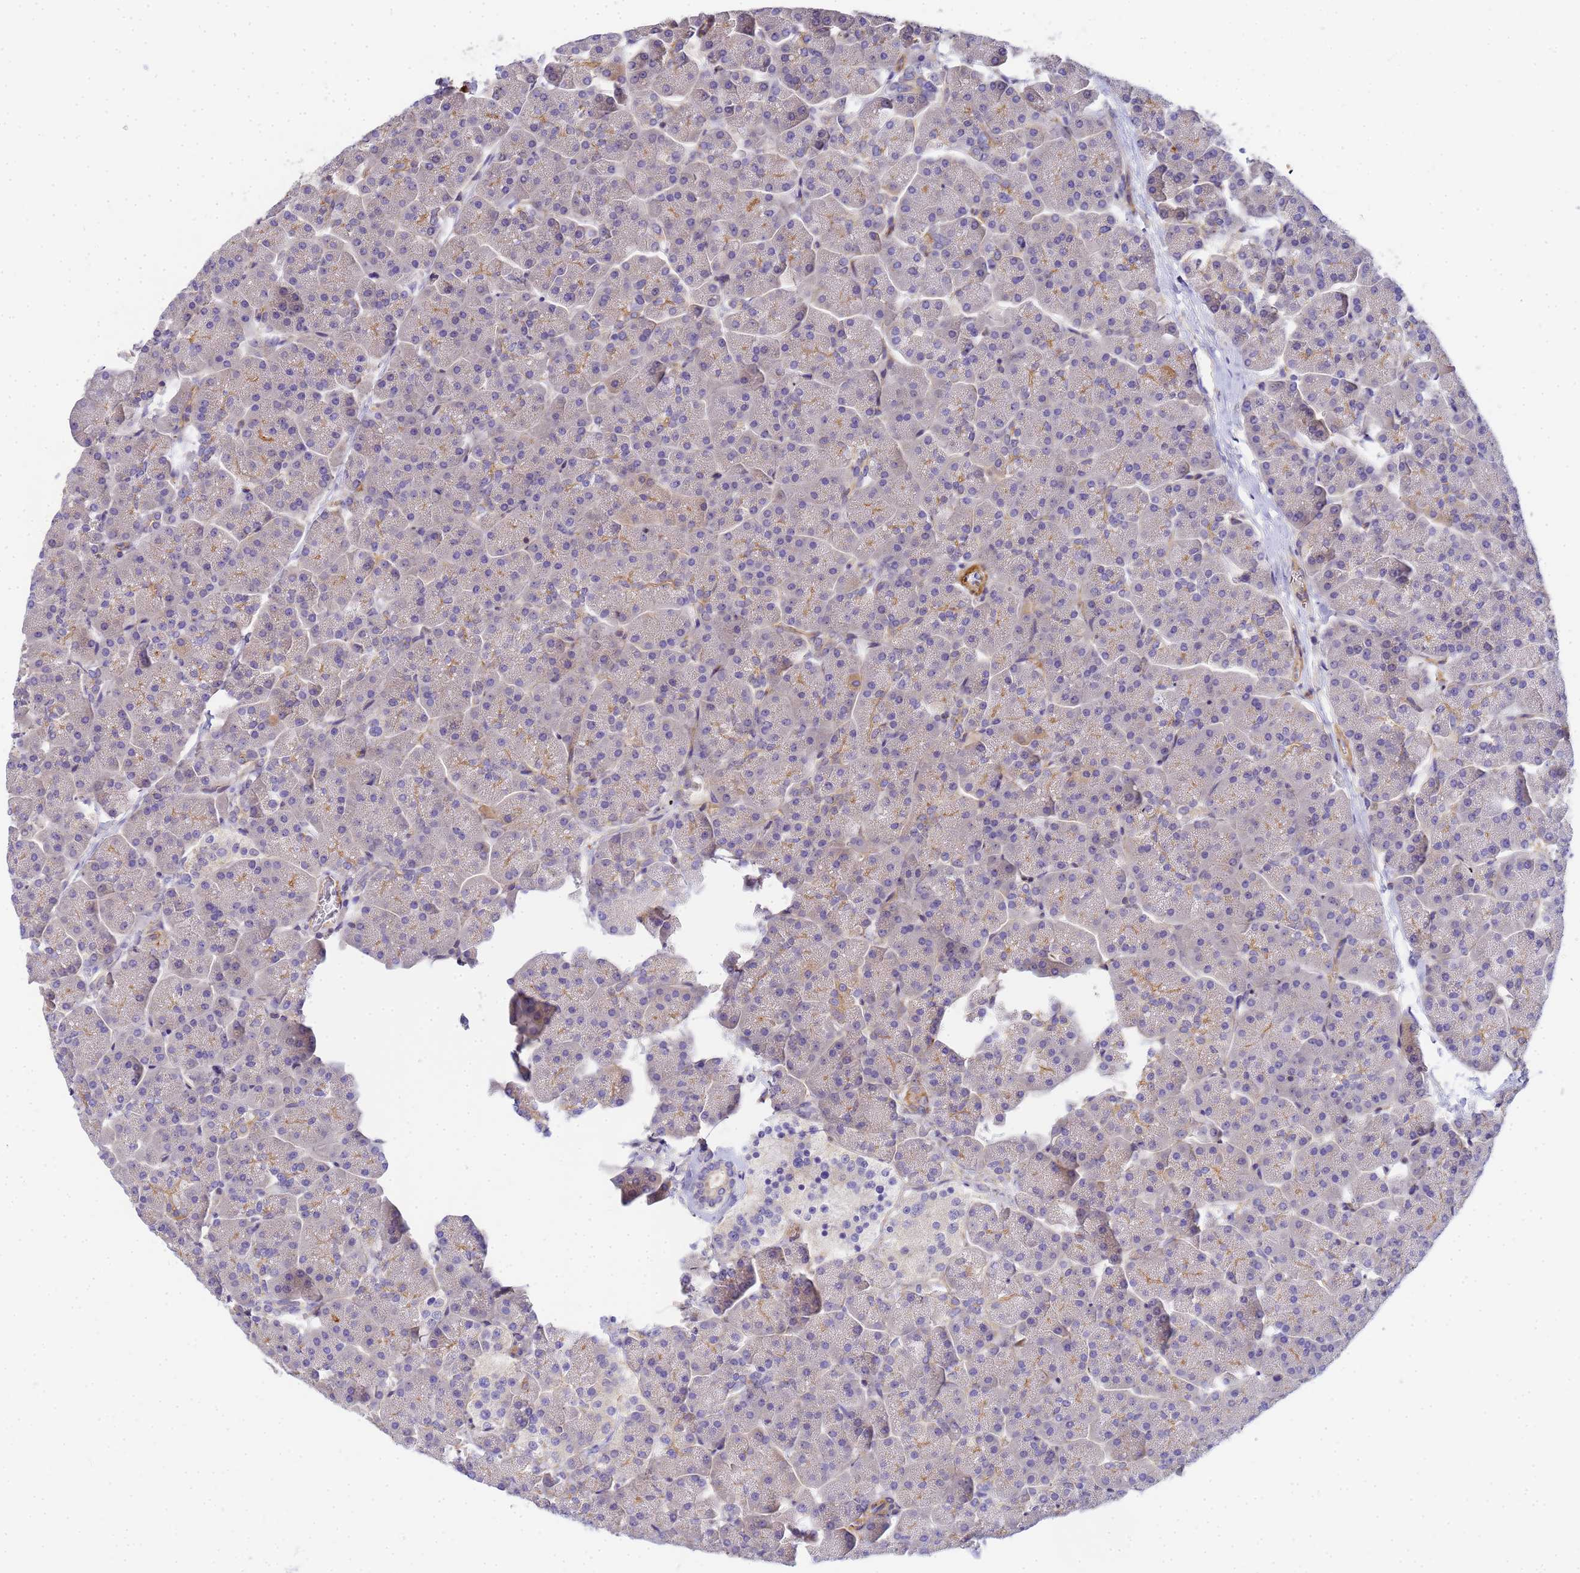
{"staining": {"intensity": "weak", "quantity": "<25%", "location": "cytoplasmic/membranous"}, "tissue": "pancreas", "cell_type": "Exocrine glandular cells", "image_type": "normal", "snomed": [{"axis": "morphology", "description": "Normal tissue, NOS"}, {"axis": "topography", "description": "Pancreas"}, {"axis": "topography", "description": "Peripheral nerve tissue"}], "caption": "A photomicrograph of human pancreas is negative for staining in exocrine glandular cells. Brightfield microscopy of IHC stained with DAB (brown) and hematoxylin (blue), captured at high magnification.", "gene": "MYL10", "patient": {"sex": "male", "age": 54}}